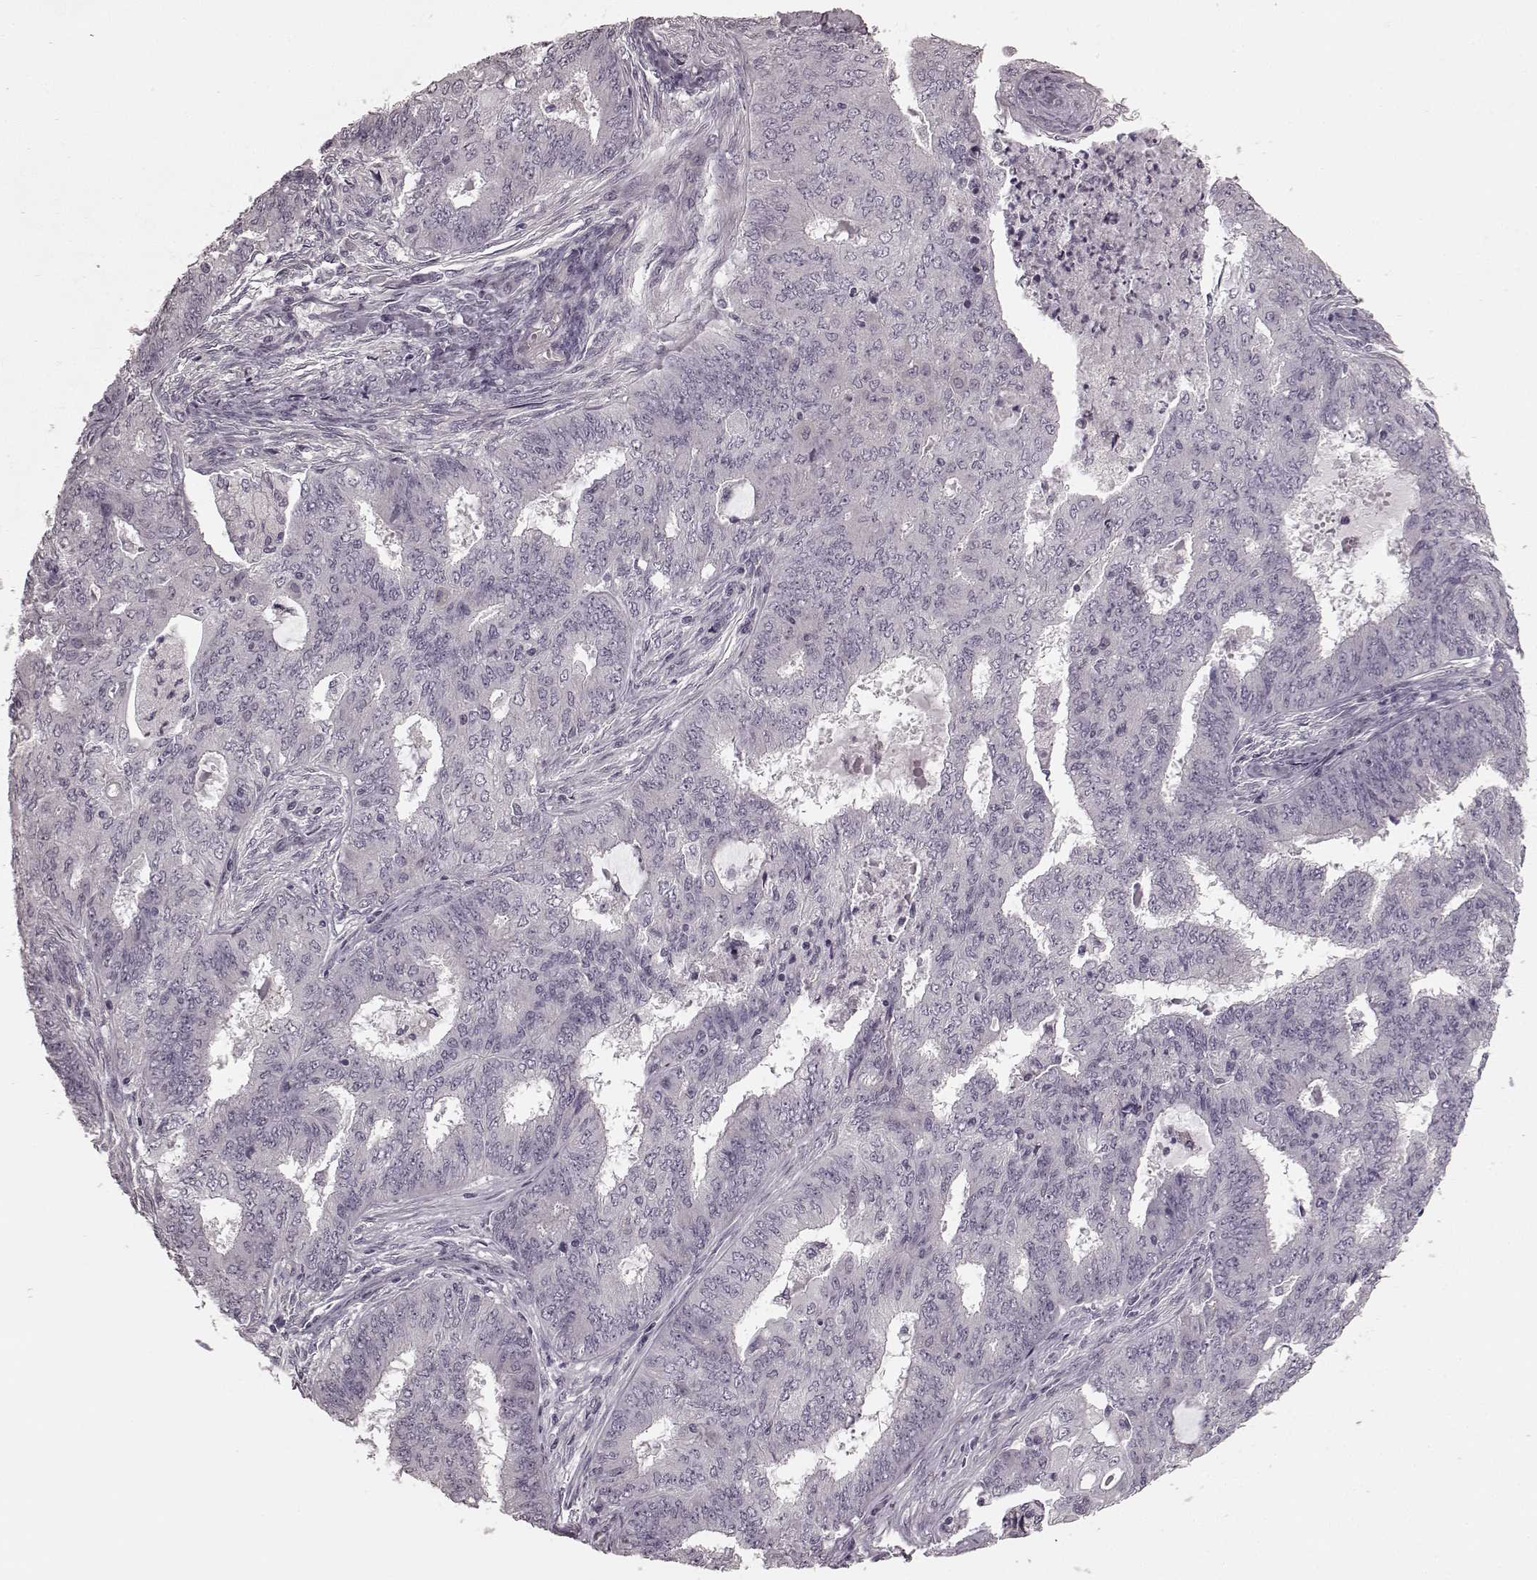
{"staining": {"intensity": "negative", "quantity": "none", "location": "none"}, "tissue": "endometrial cancer", "cell_type": "Tumor cells", "image_type": "cancer", "snomed": [{"axis": "morphology", "description": "Adenocarcinoma, NOS"}, {"axis": "topography", "description": "Endometrium"}], "caption": "Endometrial adenocarcinoma stained for a protein using immunohistochemistry (IHC) demonstrates no positivity tumor cells.", "gene": "PRKCE", "patient": {"sex": "female", "age": 62}}